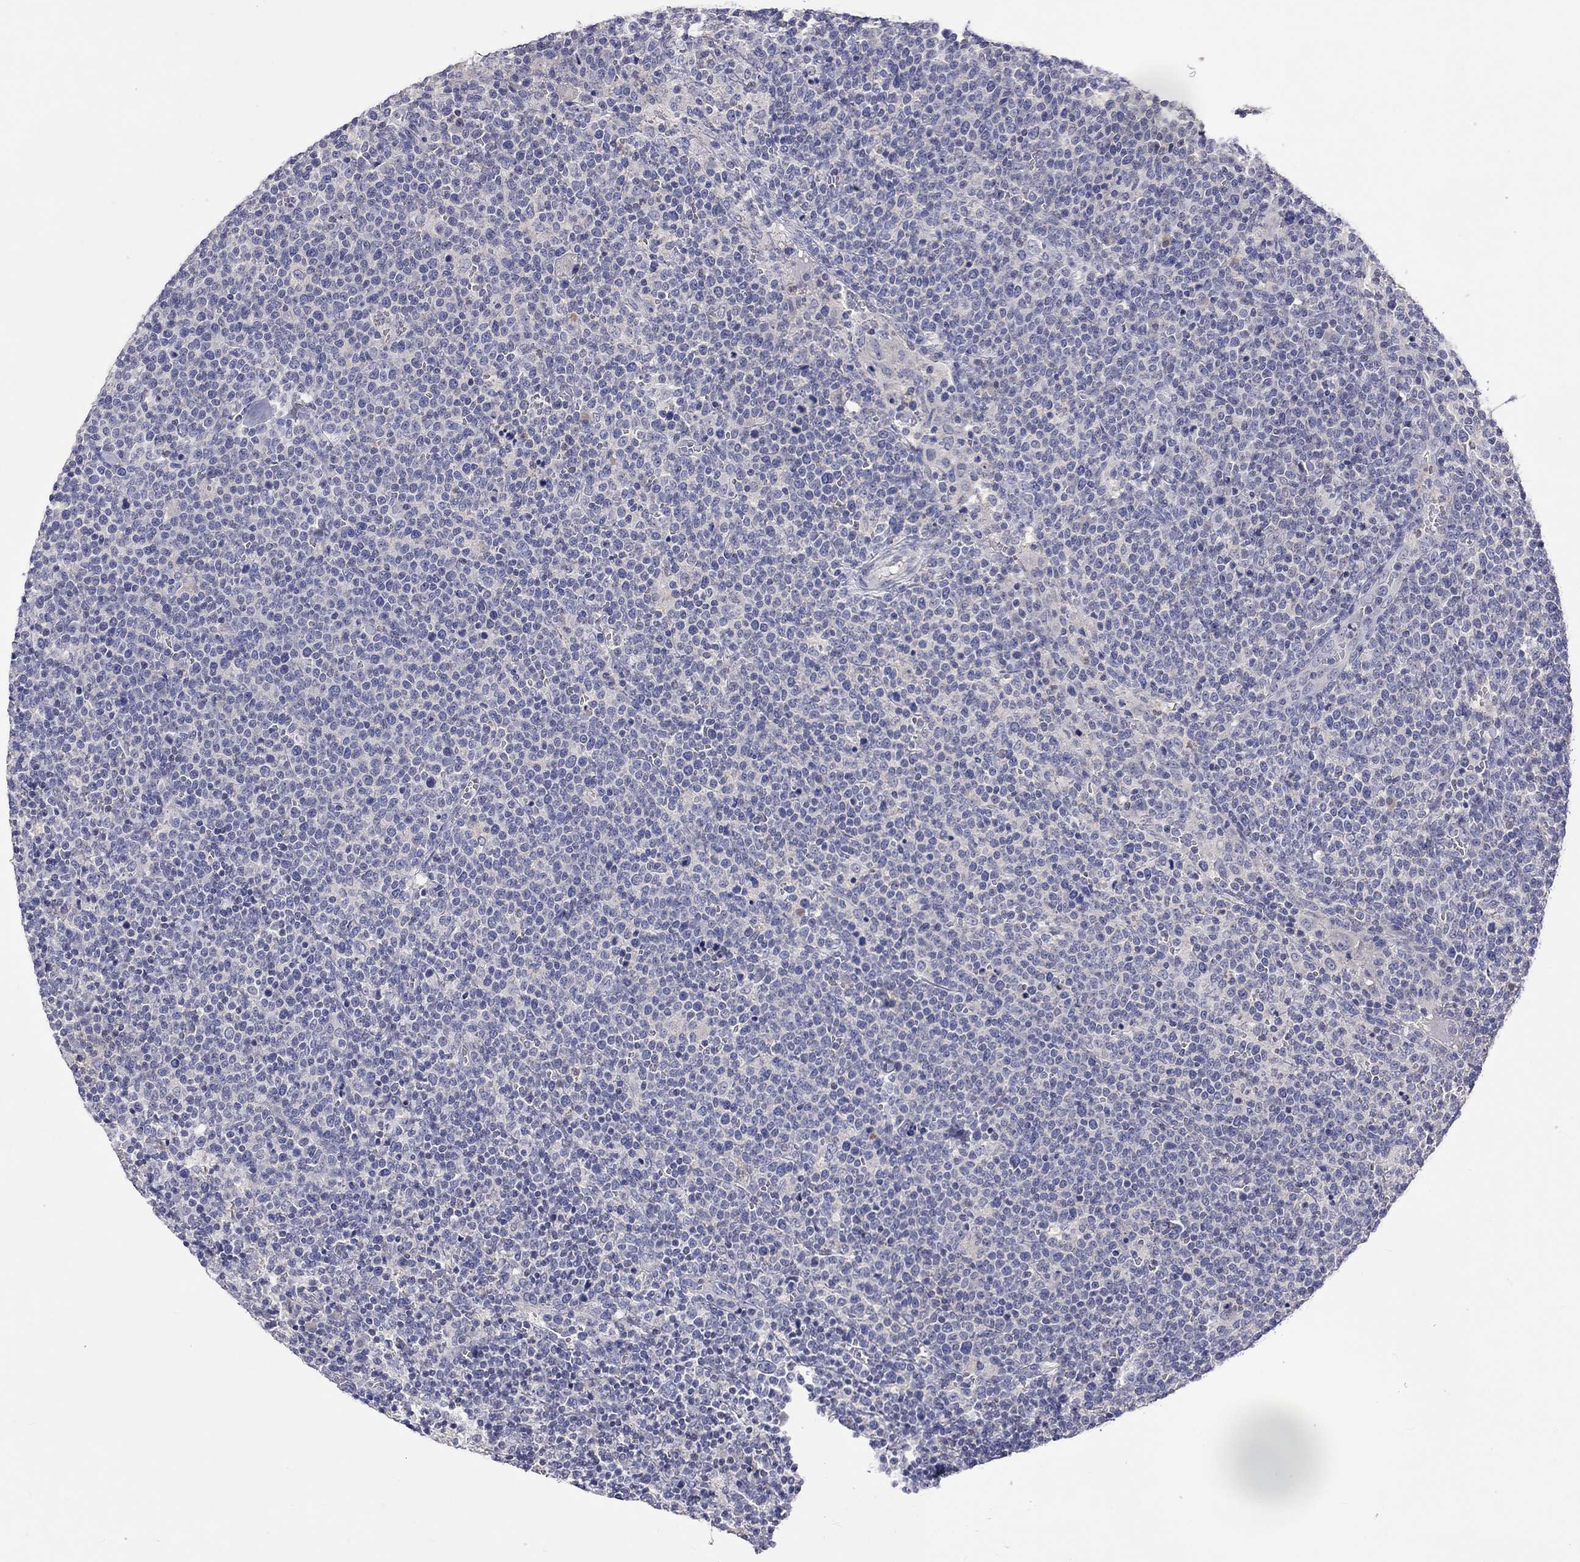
{"staining": {"intensity": "negative", "quantity": "none", "location": "none"}, "tissue": "lymphoma", "cell_type": "Tumor cells", "image_type": "cancer", "snomed": [{"axis": "morphology", "description": "Malignant lymphoma, non-Hodgkin's type, High grade"}, {"axis": "topography", "description": "Lymph node"}], "caption": "High power microscopy micrograph of an immunohistochemistry micrograph of high-grade malignant lymphoma, non-Hodgkin's type, revealing no significant staining in tumor cells.", "gene": "LRFN4", "patient": {"sex": "male", "age": 61}}